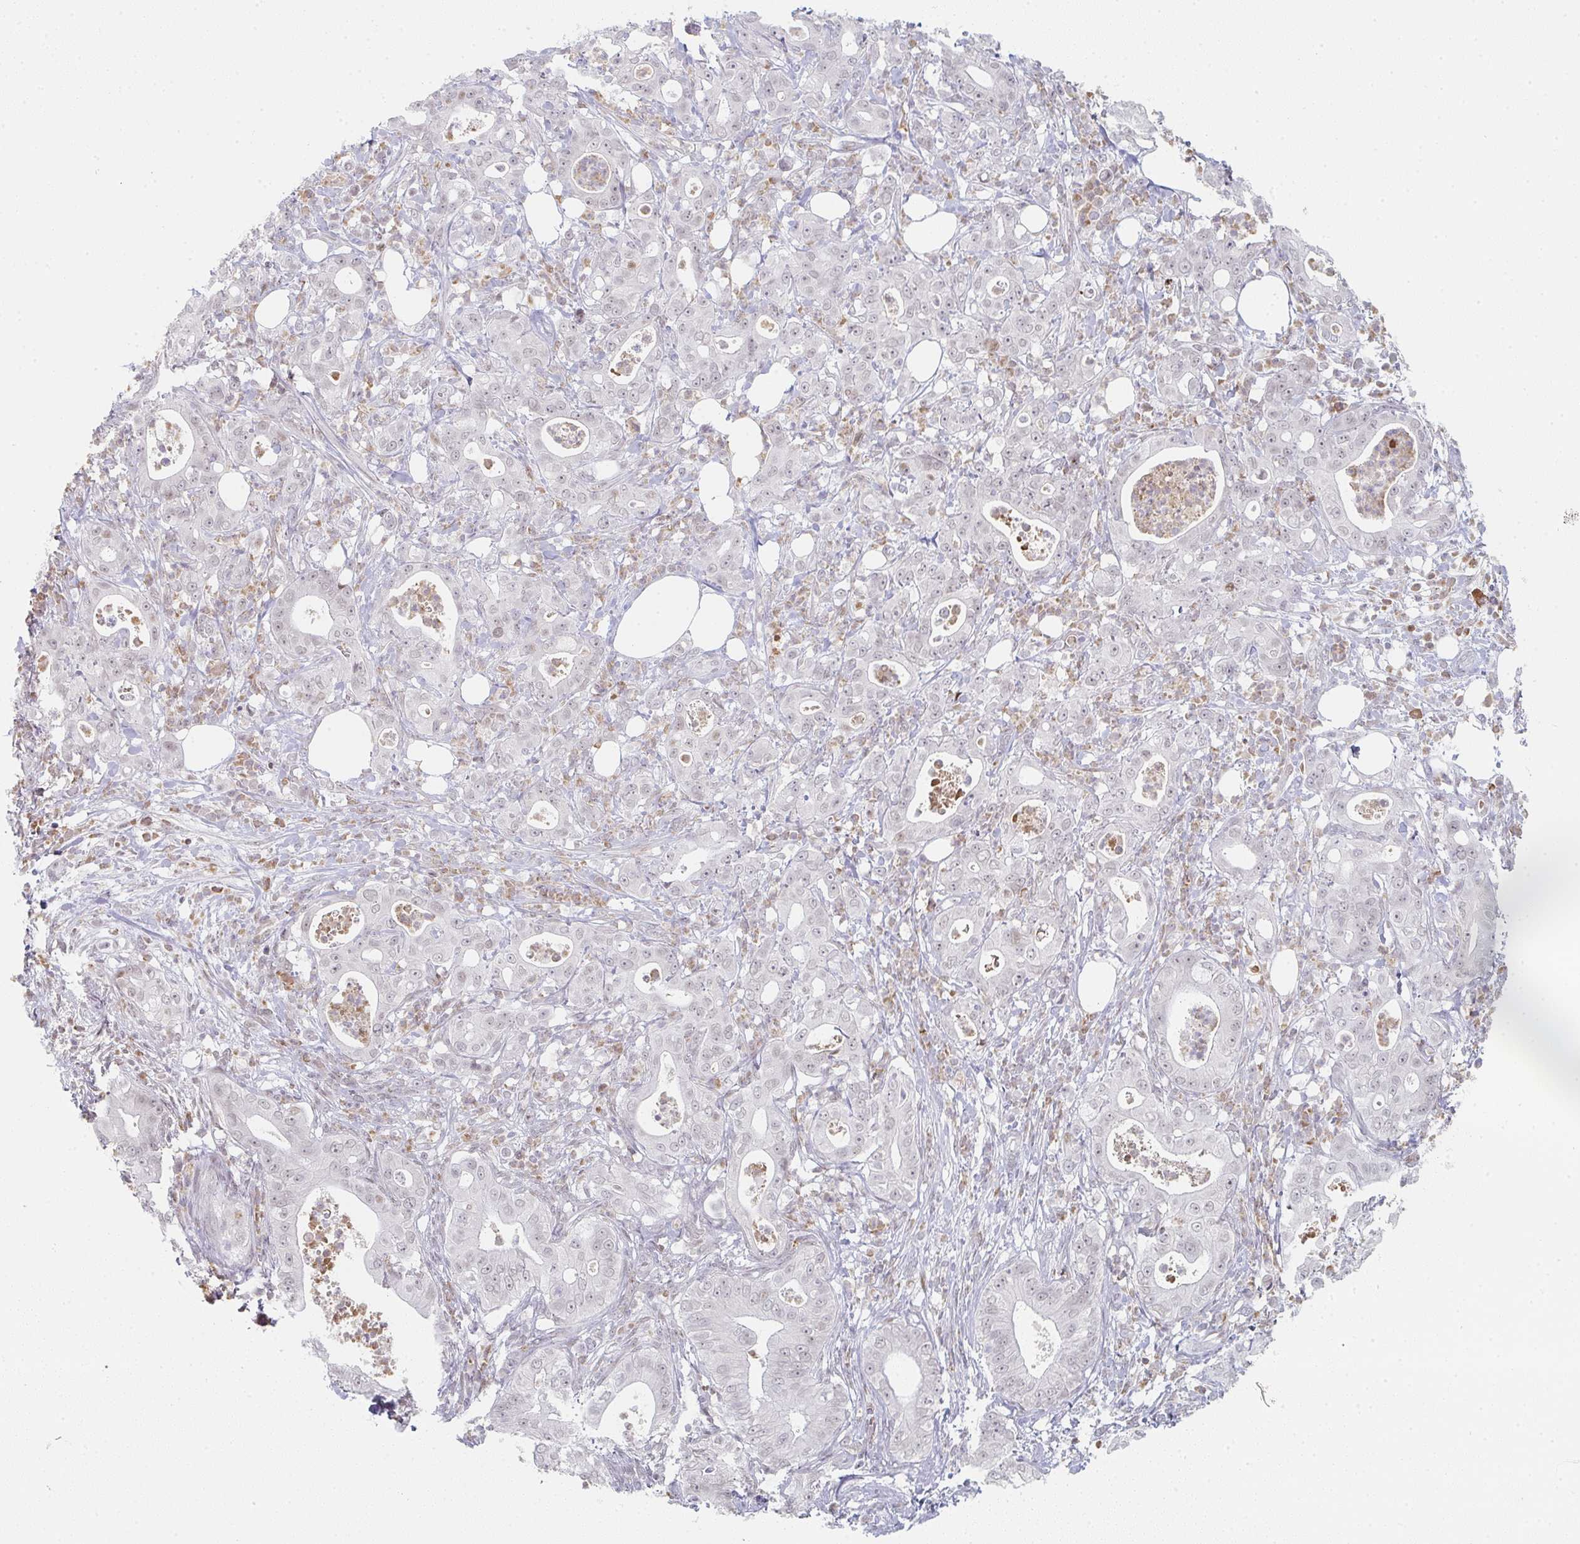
{"staining": {"intensity": "negative", "quantity": "none", "location": "none"}, "tissue": "pancreatic cancer", "cell_type": "Tumor cells", "image_type": "cancer", "snomed": [{"axis": "morphology", "description": "Adenocarcinoma, NOS"}, {"axis": "topography", "description": "Pancreas"}], "caption": "This is an IHC photomicrograph of pancreatic cancer. There is no staining in tumor cells.", "gene": "LIN54", "patient": {"sex": "male", "age": 71}}